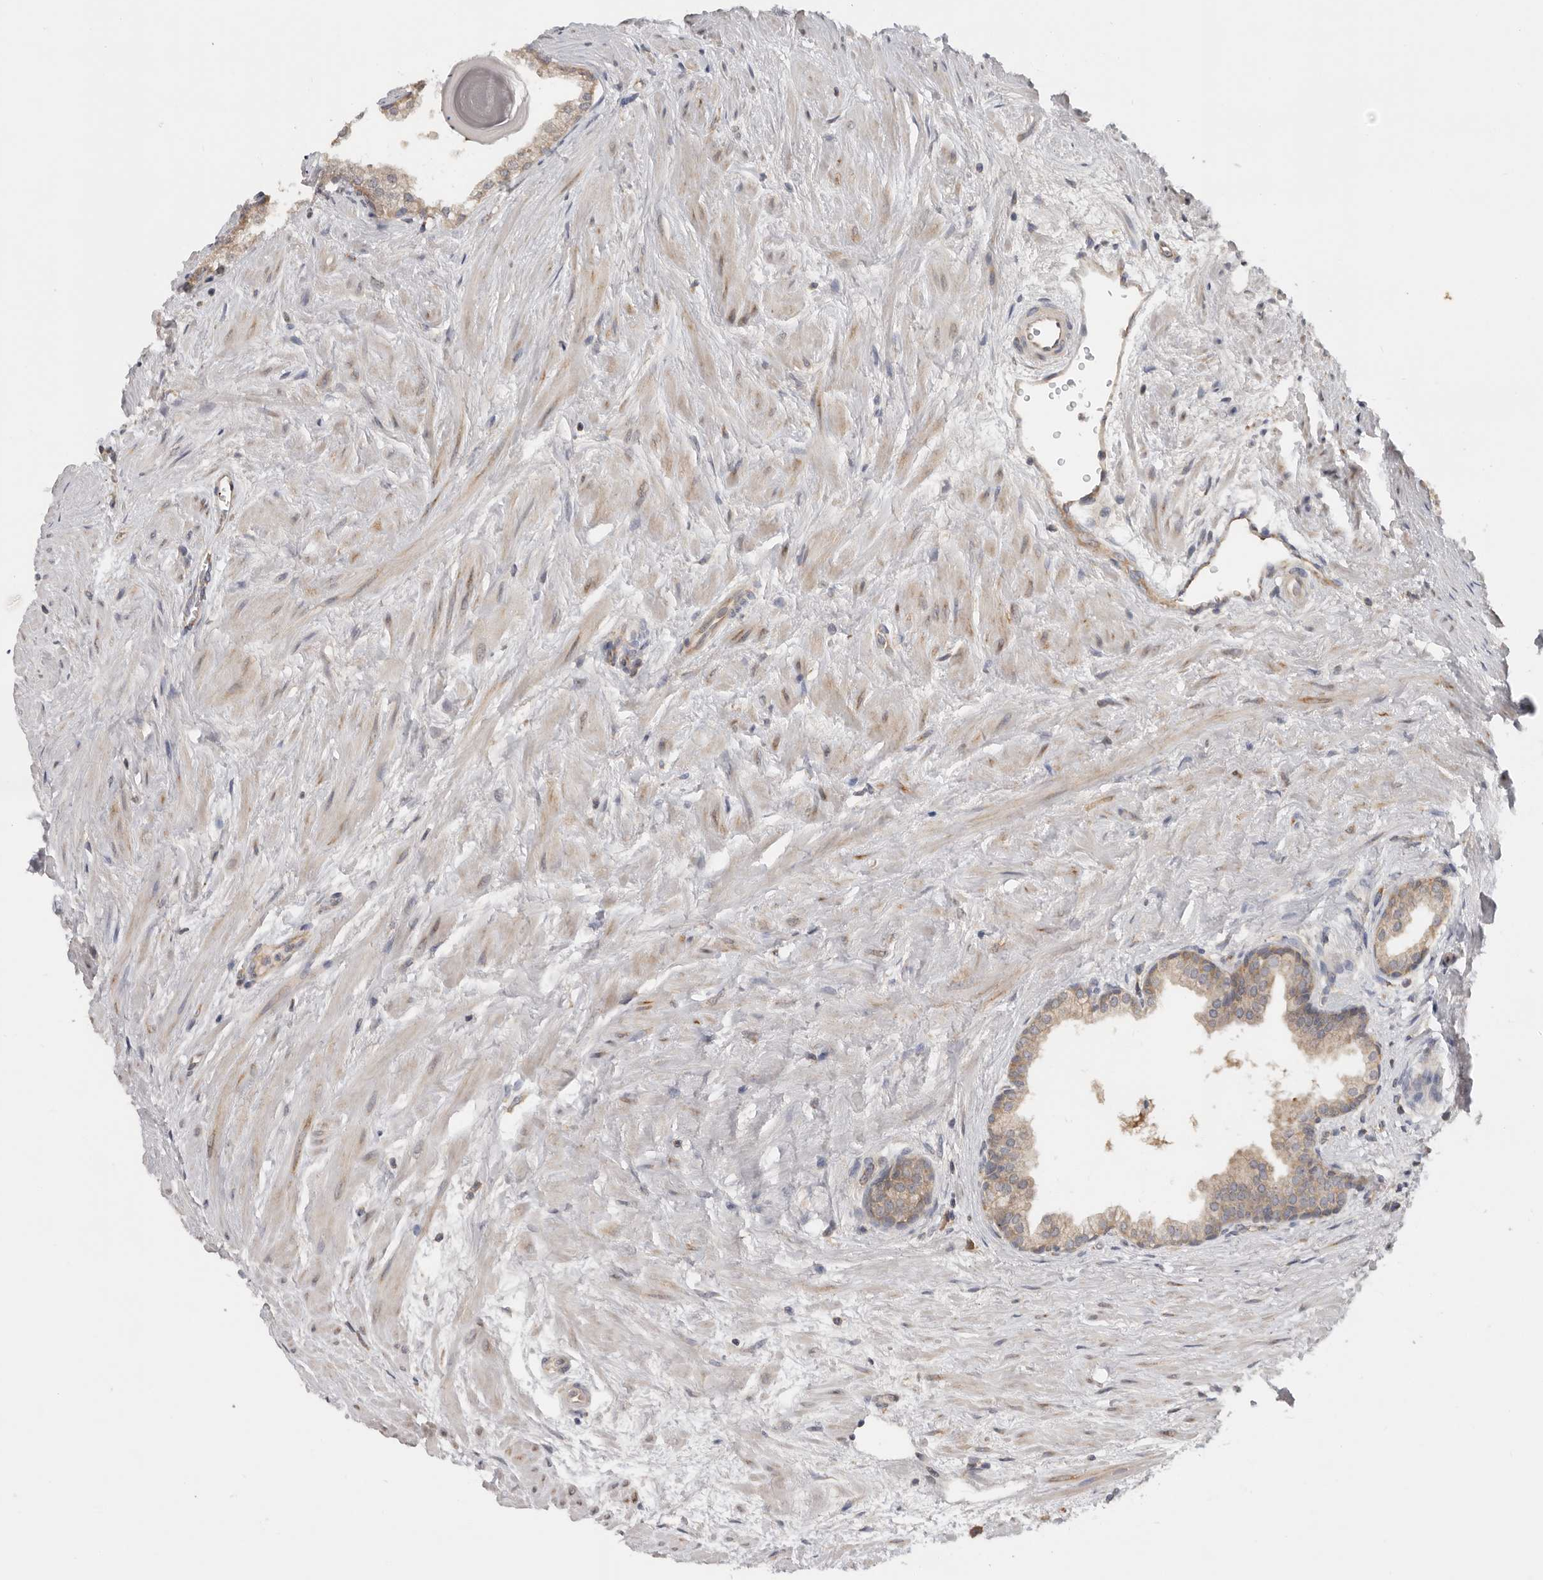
{"staining": {"intensity": "moderate", "quantity": "25%-75%", "location": "cytoplasmic/membranous"}, "tissue": "prostate", "cell_type": "Glandular cells", "image_type": "normal", "snomed": [{"axis": "morphology", "description": "Normal tissue, NOS"}, {"axis": "topography", "description": "Prostate"}], "caption": "Immunohistochemistry photomicrograph of unremarkable prostate: prostate stained using immunohistochemistry displays medium levels of moderate protein expression localized specifically in the cytoplasmic/membranous of glandular cells, appearing as a cytoplasmic/membranous brown color.", "gene": "PPP1R42", "patient": {"sex": "male", "age": 48}}